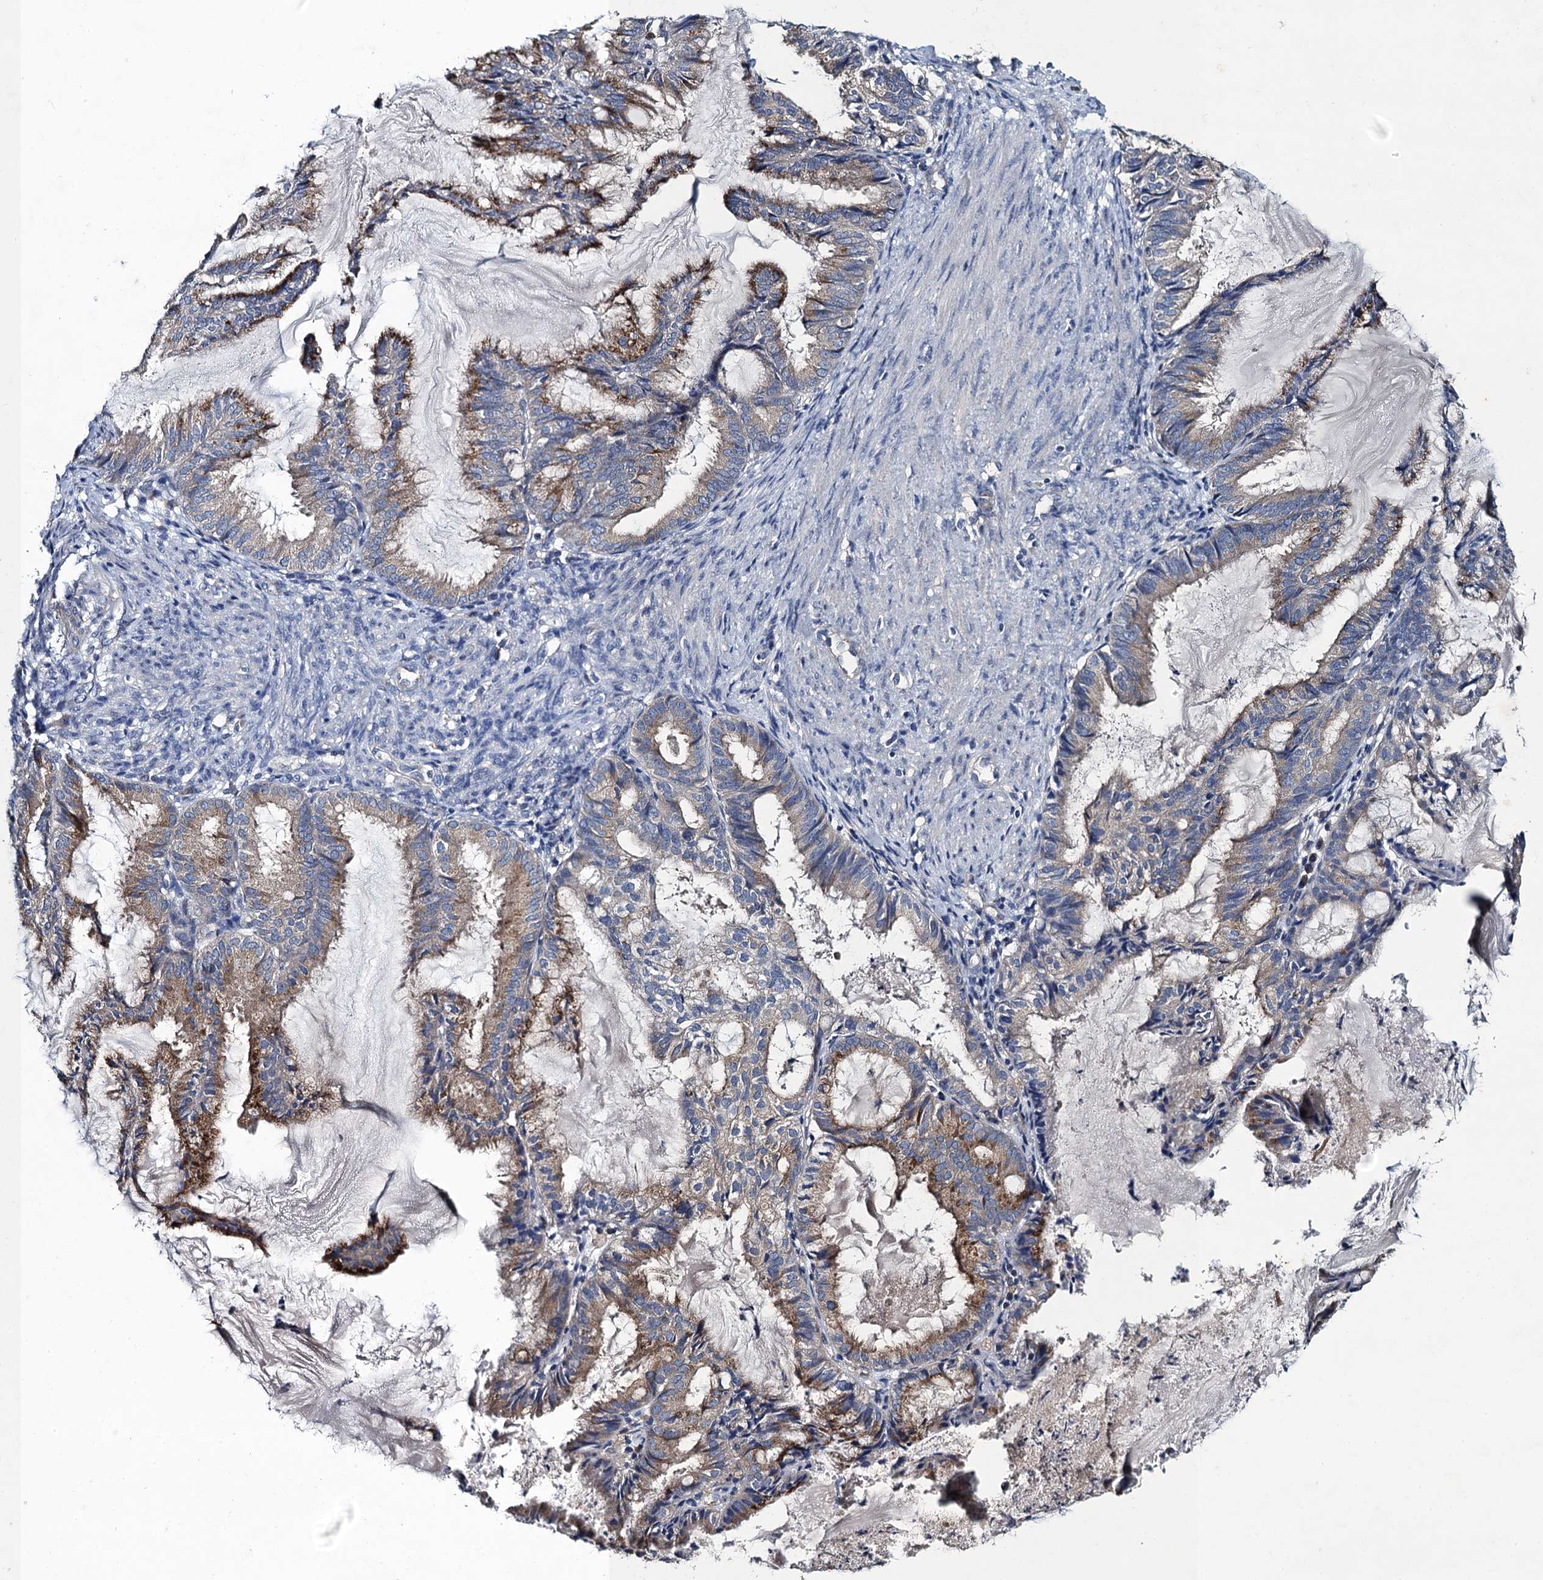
{"staining": {"intensity": "moderate", "quantity": "25%-75%", "location": "cytoplasmic/membranous"}, "tissue": "endometrial cancer", "cell_type": "Tumor cells", "image_type": "cancer", "snomed": [{"axis": "morphology", "description": "Adenocarcinoma, NOS"}, {"axis": "topography", "description": "Endometrium"}], "caption": "IHC micrograph of neoplastic tissue: human adenocarcinoma (endometrial) stained using immunohistochemistry (IHC) reveals medium levels of moderate protein expression localized specifically in the cytoplasmic/membranous of tumor cells, appearing as a cytoplasmic/membranous brown color.", "gene": "SNAP29", "patient": {"sex": "female", "age": 86}}